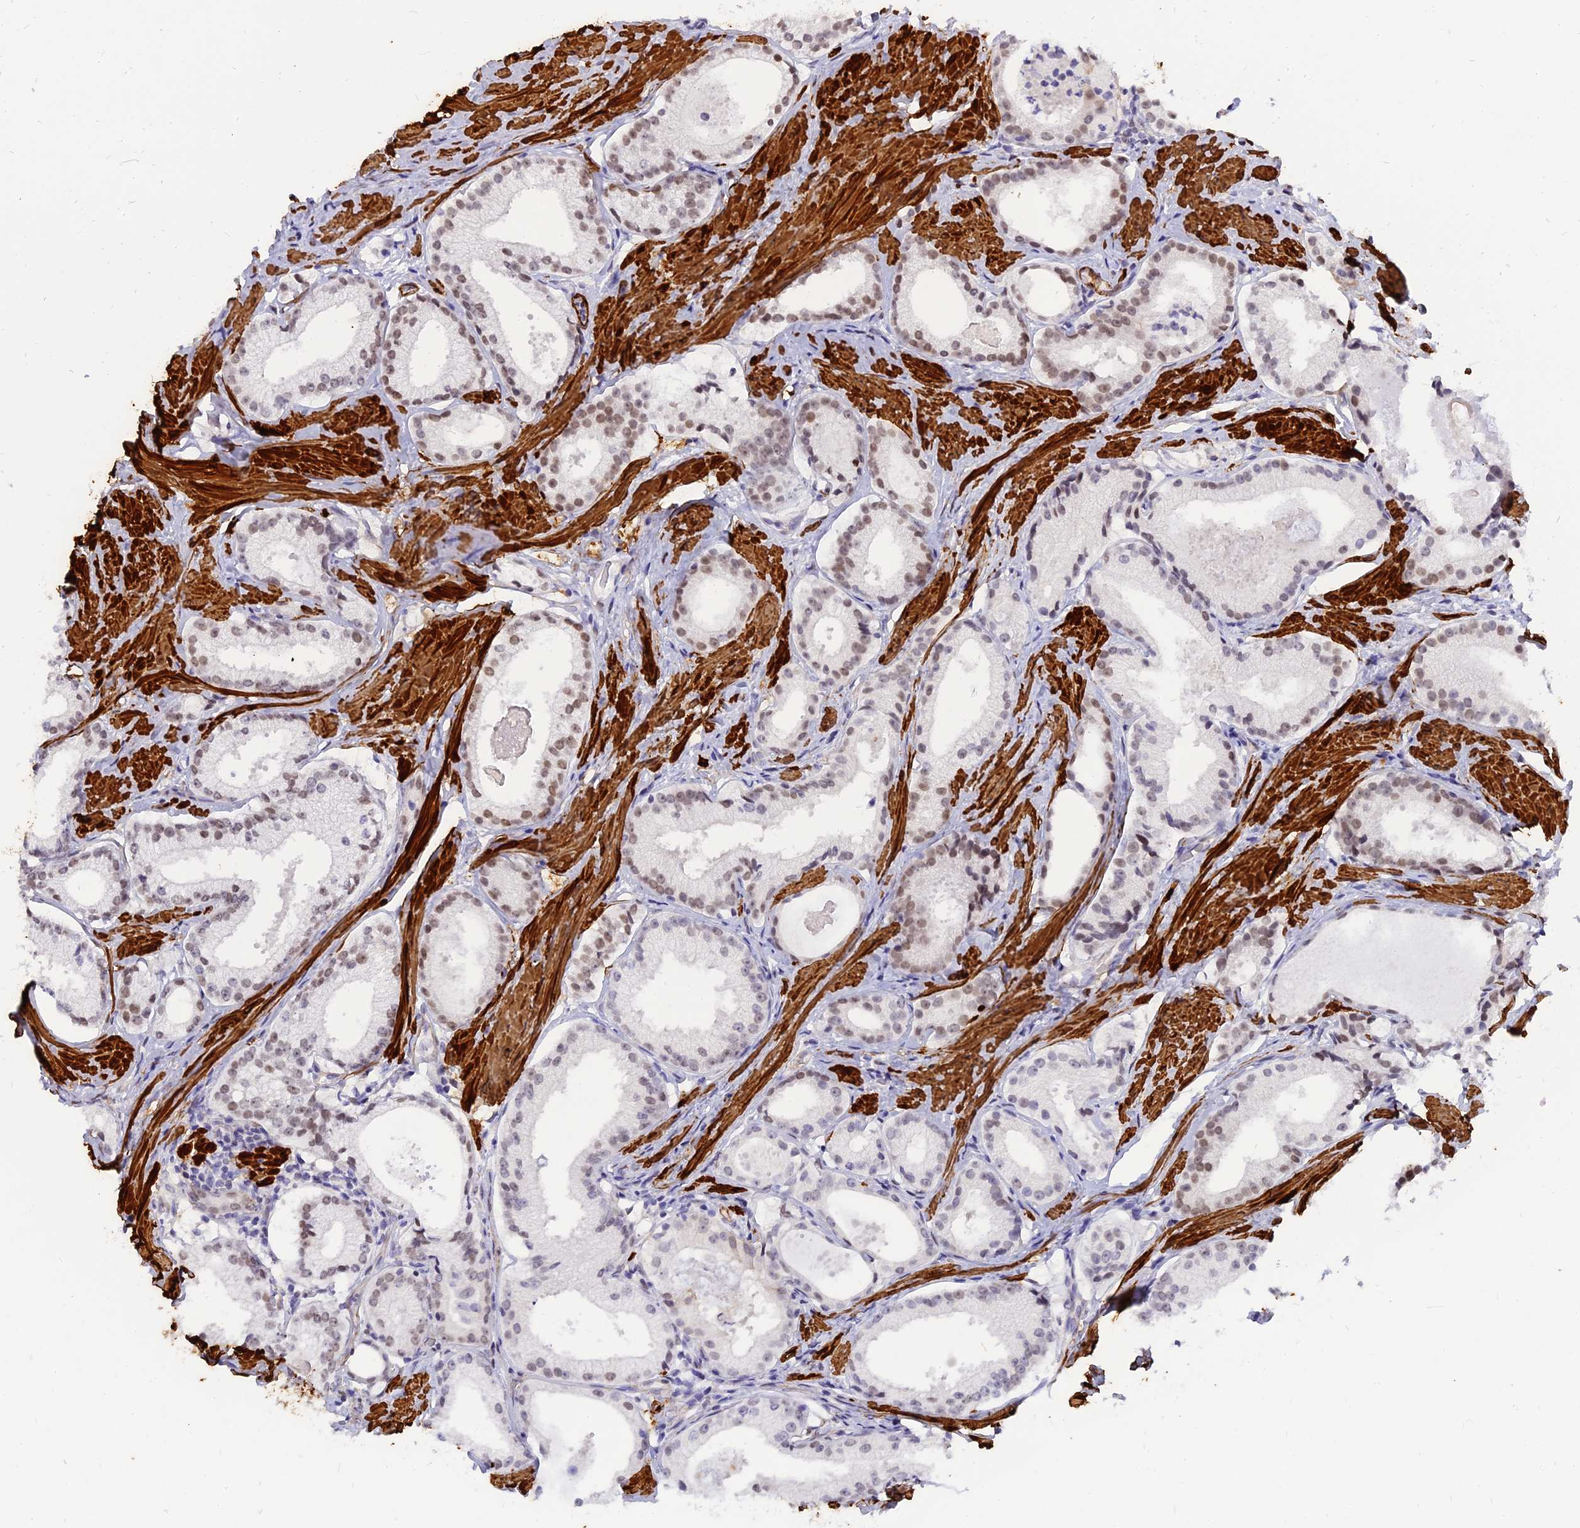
{"staining": {"intensity": "weak", "quantity": "25%-75%", "location": "nuclear"}, "tissue": "prostate cancer", "cell_type": "Tumor cells", "image_type": "cancer", "snomed": [{"axis": "morphology", "description": "Adenocarcinoma, Low grade"}, {"axis": "topography", "description": "Prostate"}], "caption": "DAB immunohistochemical staining of low-grade adenocarcinoma (prostate) demonstrates weak nuclear protein positivity in approximately 25%-75% of tumor cells. (DAB (3,3'-diaminobenzidine) = brown stain, brightfield microscopy at high magnification).", "gene": "CENPV", "patient": {"sex": "male", "age": 57}}